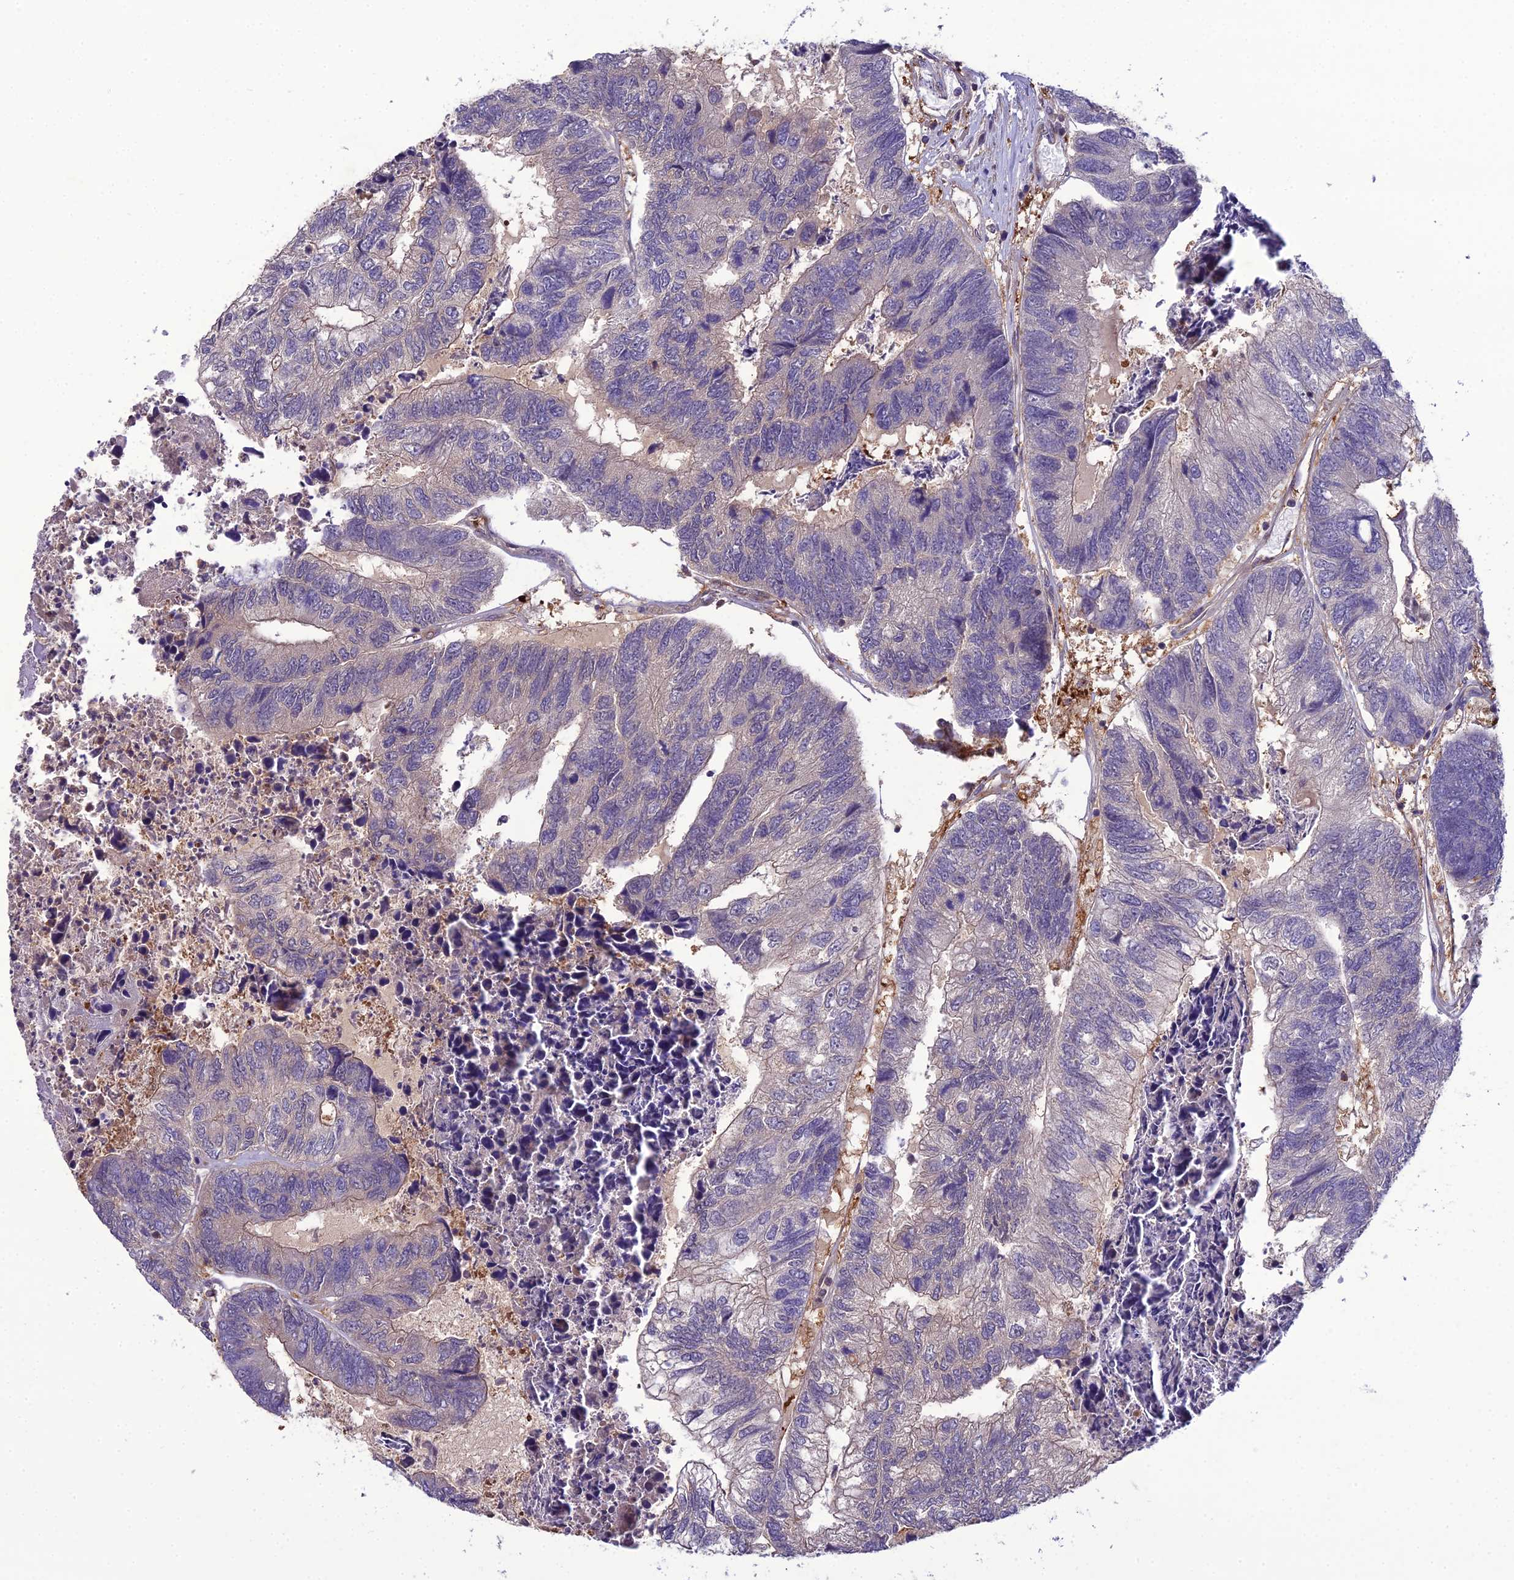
{"staining": {"intensity": "negative", "quantity": "none", "location": "none"}, "tissue": "colorectal cancer", "cell_type": "Tumor cells", "image_type": "cancer", "snomed": [{"axis": "morphology", "description": "Adenocarcinoma, NOS"}, {"axis": "topography", "description": "Colon"}], "caption": "The image demonstrates no significant expression in tumor cells of colorectal cancer.", "gene": "GDF6", "patient": {"sex": "female", "age": 67}}